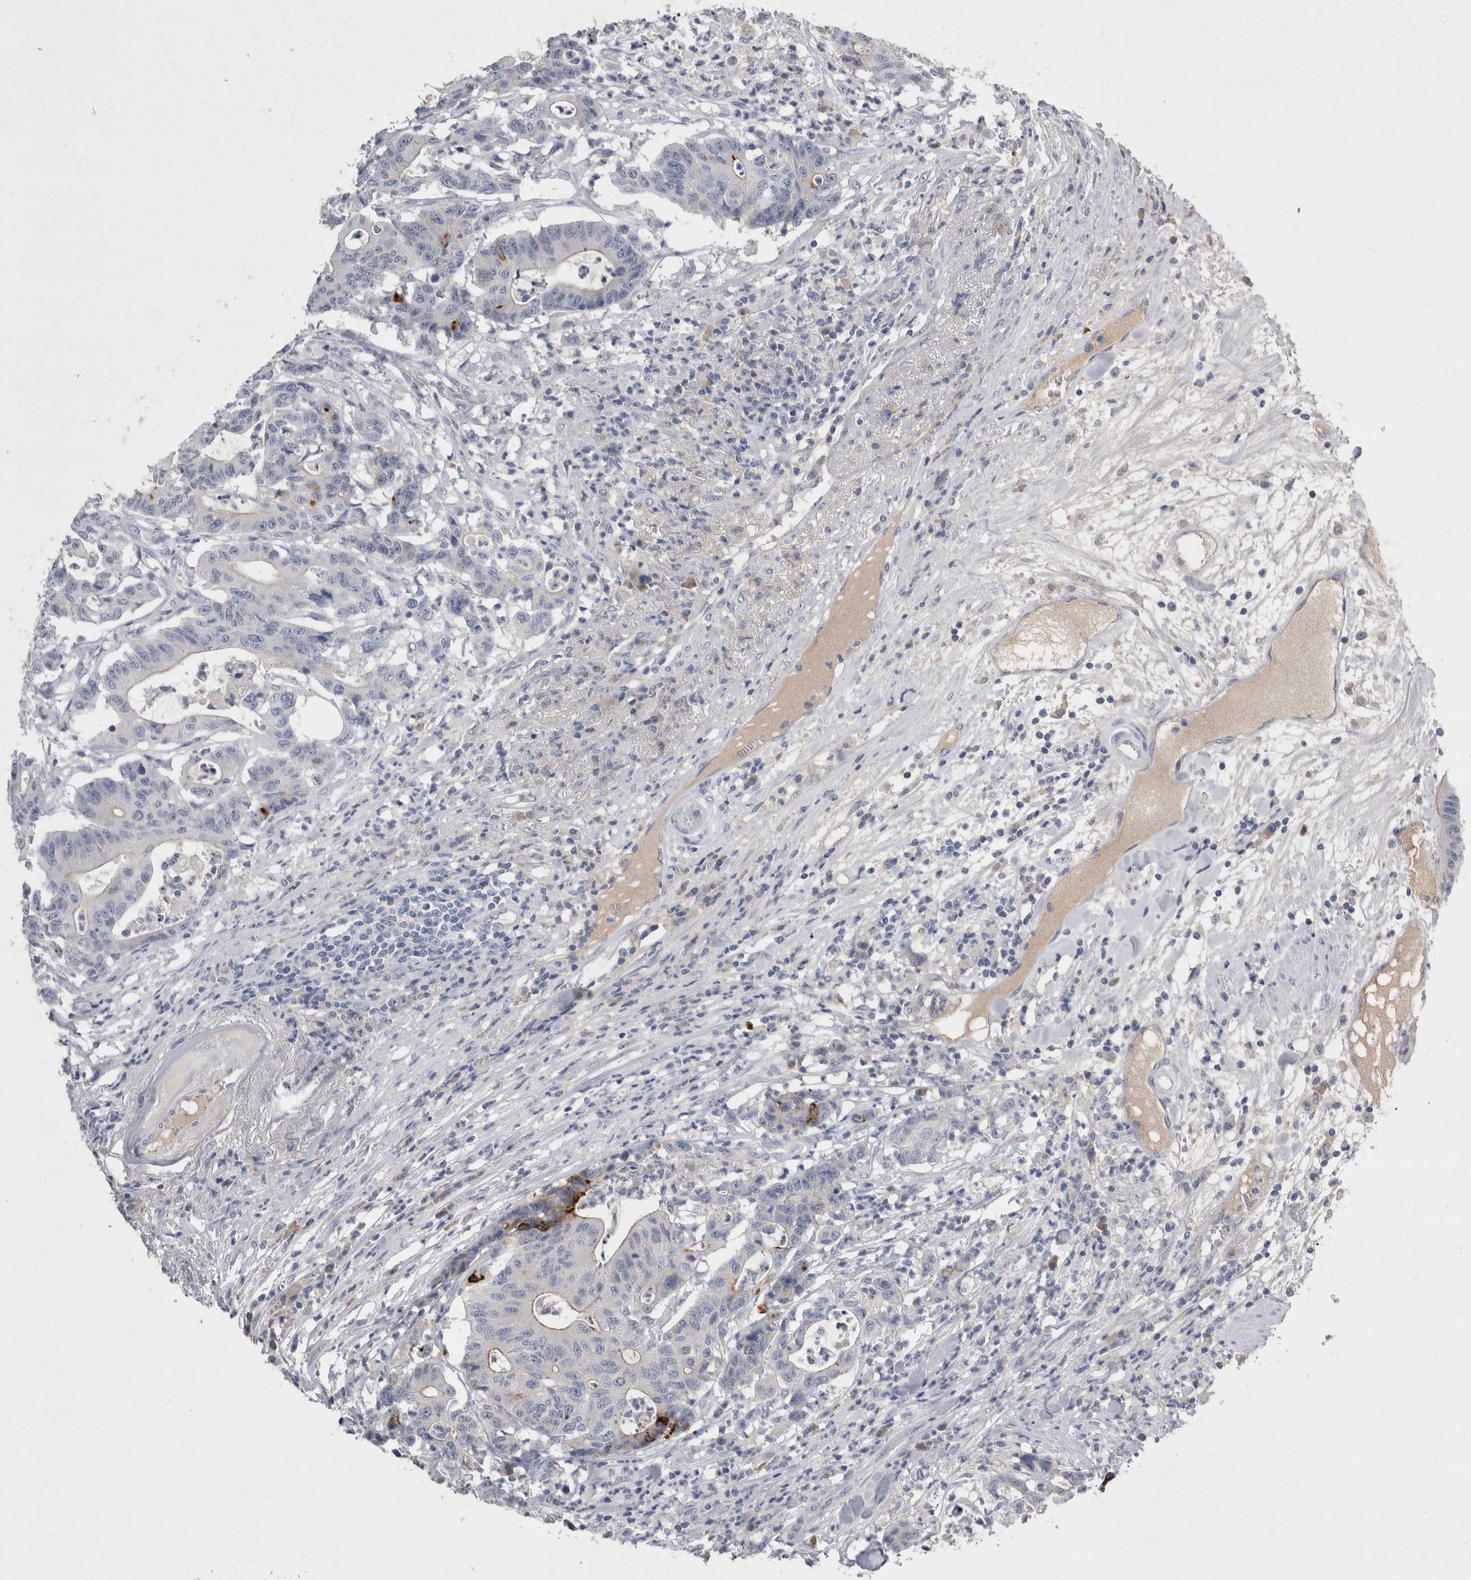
{"staining": {"intensity": "negative", "quantity": "none", "location": "none"}, "tissue": "colorectal cancer", "cell_type": "Tumor cells", "image_type": "cancer", "snomed": [{"axis": "morphology", "description": "Adenocarcinoma, NOS"}, {"axis": "topography", "description": "Colon"}], "caption": "There is no significant staining in tumor cells of colorectal adenocarcinoma.", "gene": "REG1A", "patient": {"sex": "female", "age": 84}}